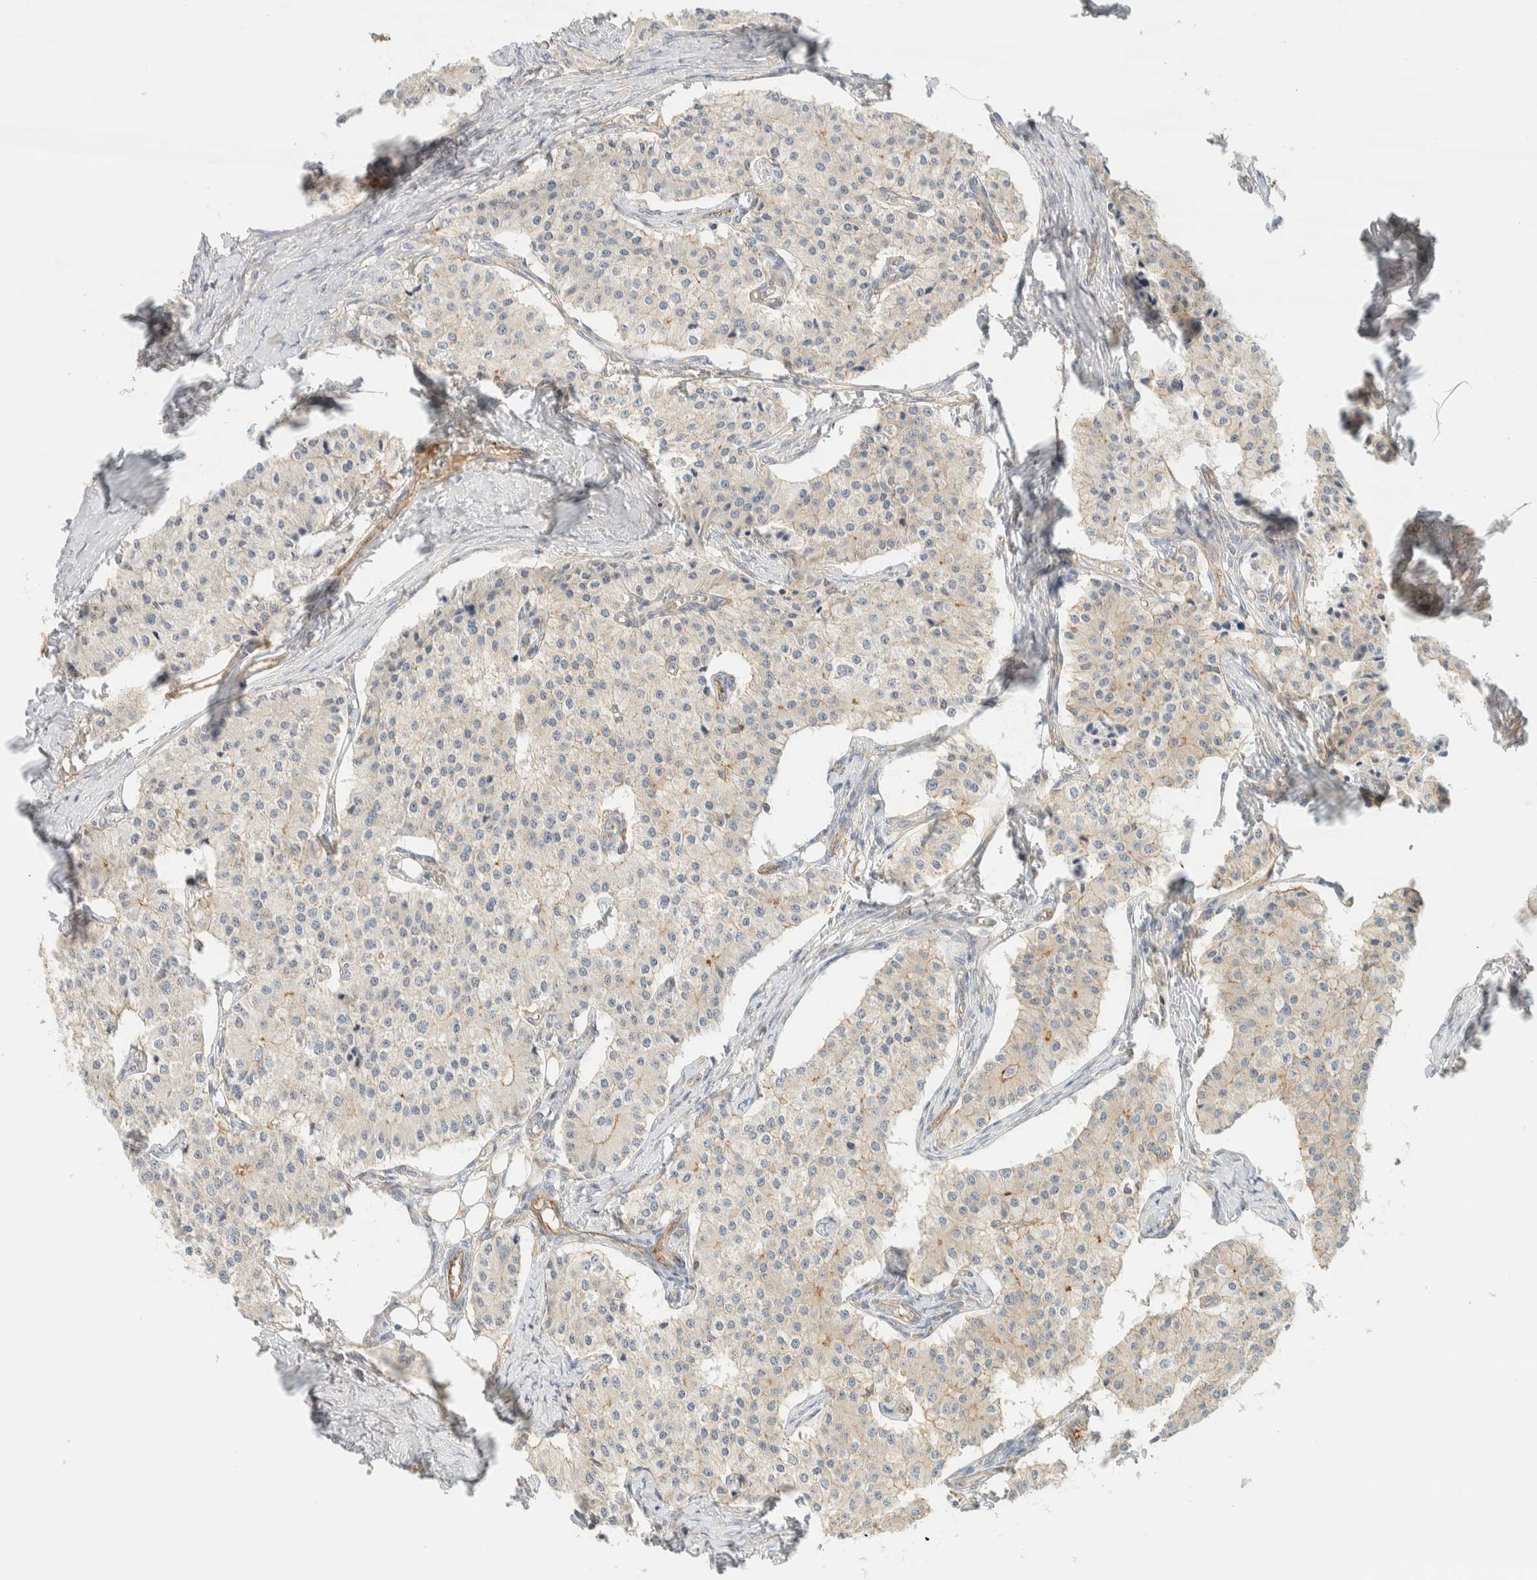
{"staining": {"intensity": "negative", "quantity": "none", "location": "none"}, "tissue": "carcinoid", "cell_type": "Tumor cells", "image_type": "cancer", "snomed": [{"axis": "morphology", "description": "Carcinoid, malignant, NOS"}, {"axis": "topography", "description": "Colon"}], "caption": "Tumor cells show no significant protein expression in carcinoid. The staining is performed using DAB (3,3'-diaminobenzidine) brown chromogen with nuclei counter-stained in using hematoxylin.", "gene": "LIMA1", "patient": {"sex": "female", "age": 52}}